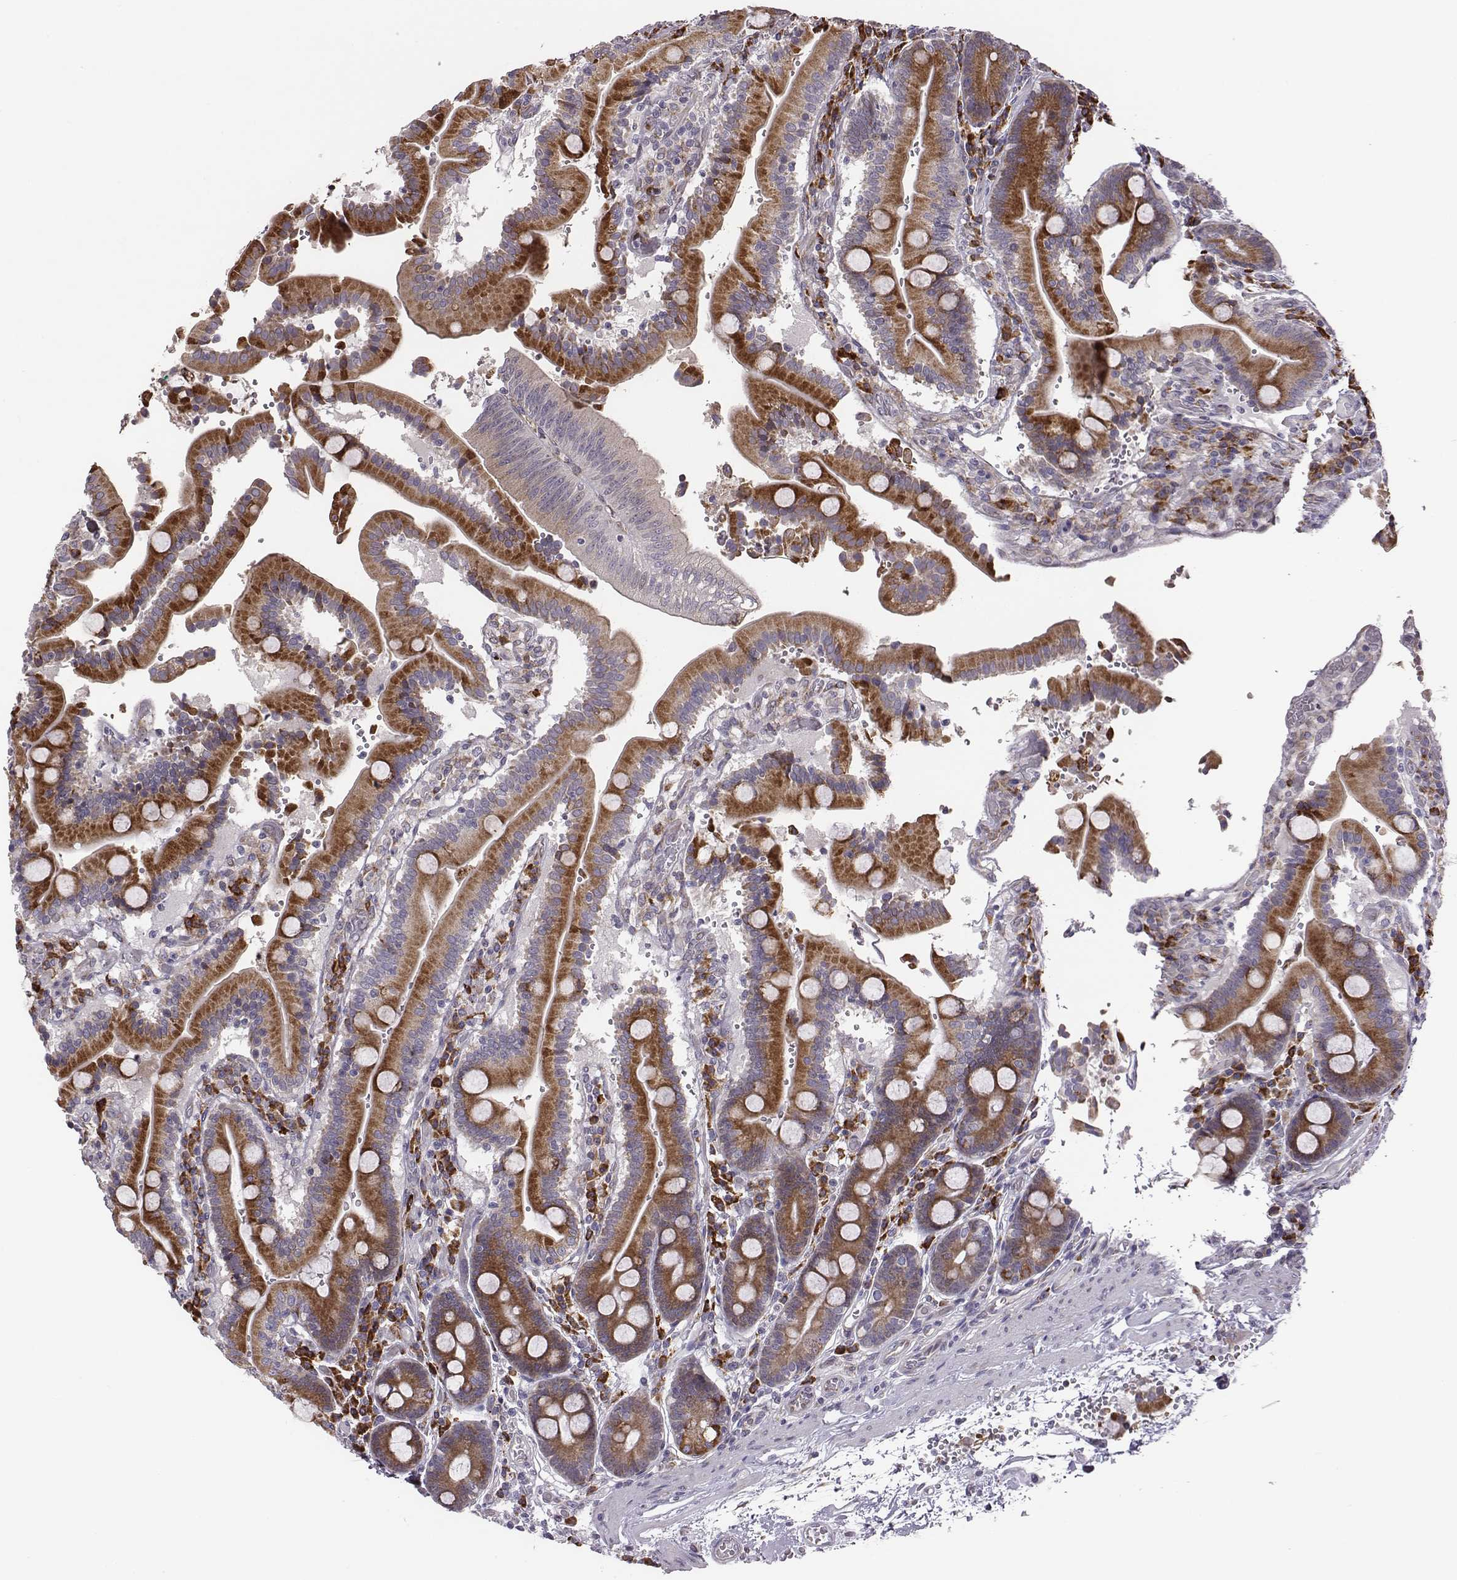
{"staining": {"intensity": "strong", "quantity": ">75%", "location": "cytoplasmic/membranous"}, "tissue": "duodenum", "cell_type": "Glandular cells", "image_type": "normal", "snomed": [{"axis": "morphology", "description": "Normal tissue, NOS"}, {"axis": "topography", "description": "Duodenum"}], "caption": "Protein positivity by immunohistochemistry (IHC) shows strong cytoplasmic/membranous staining in about >75% of glandular cells in benign duodenum.", "gene": "SELENOI", "patient": {"sex": "female", "age": 62}}